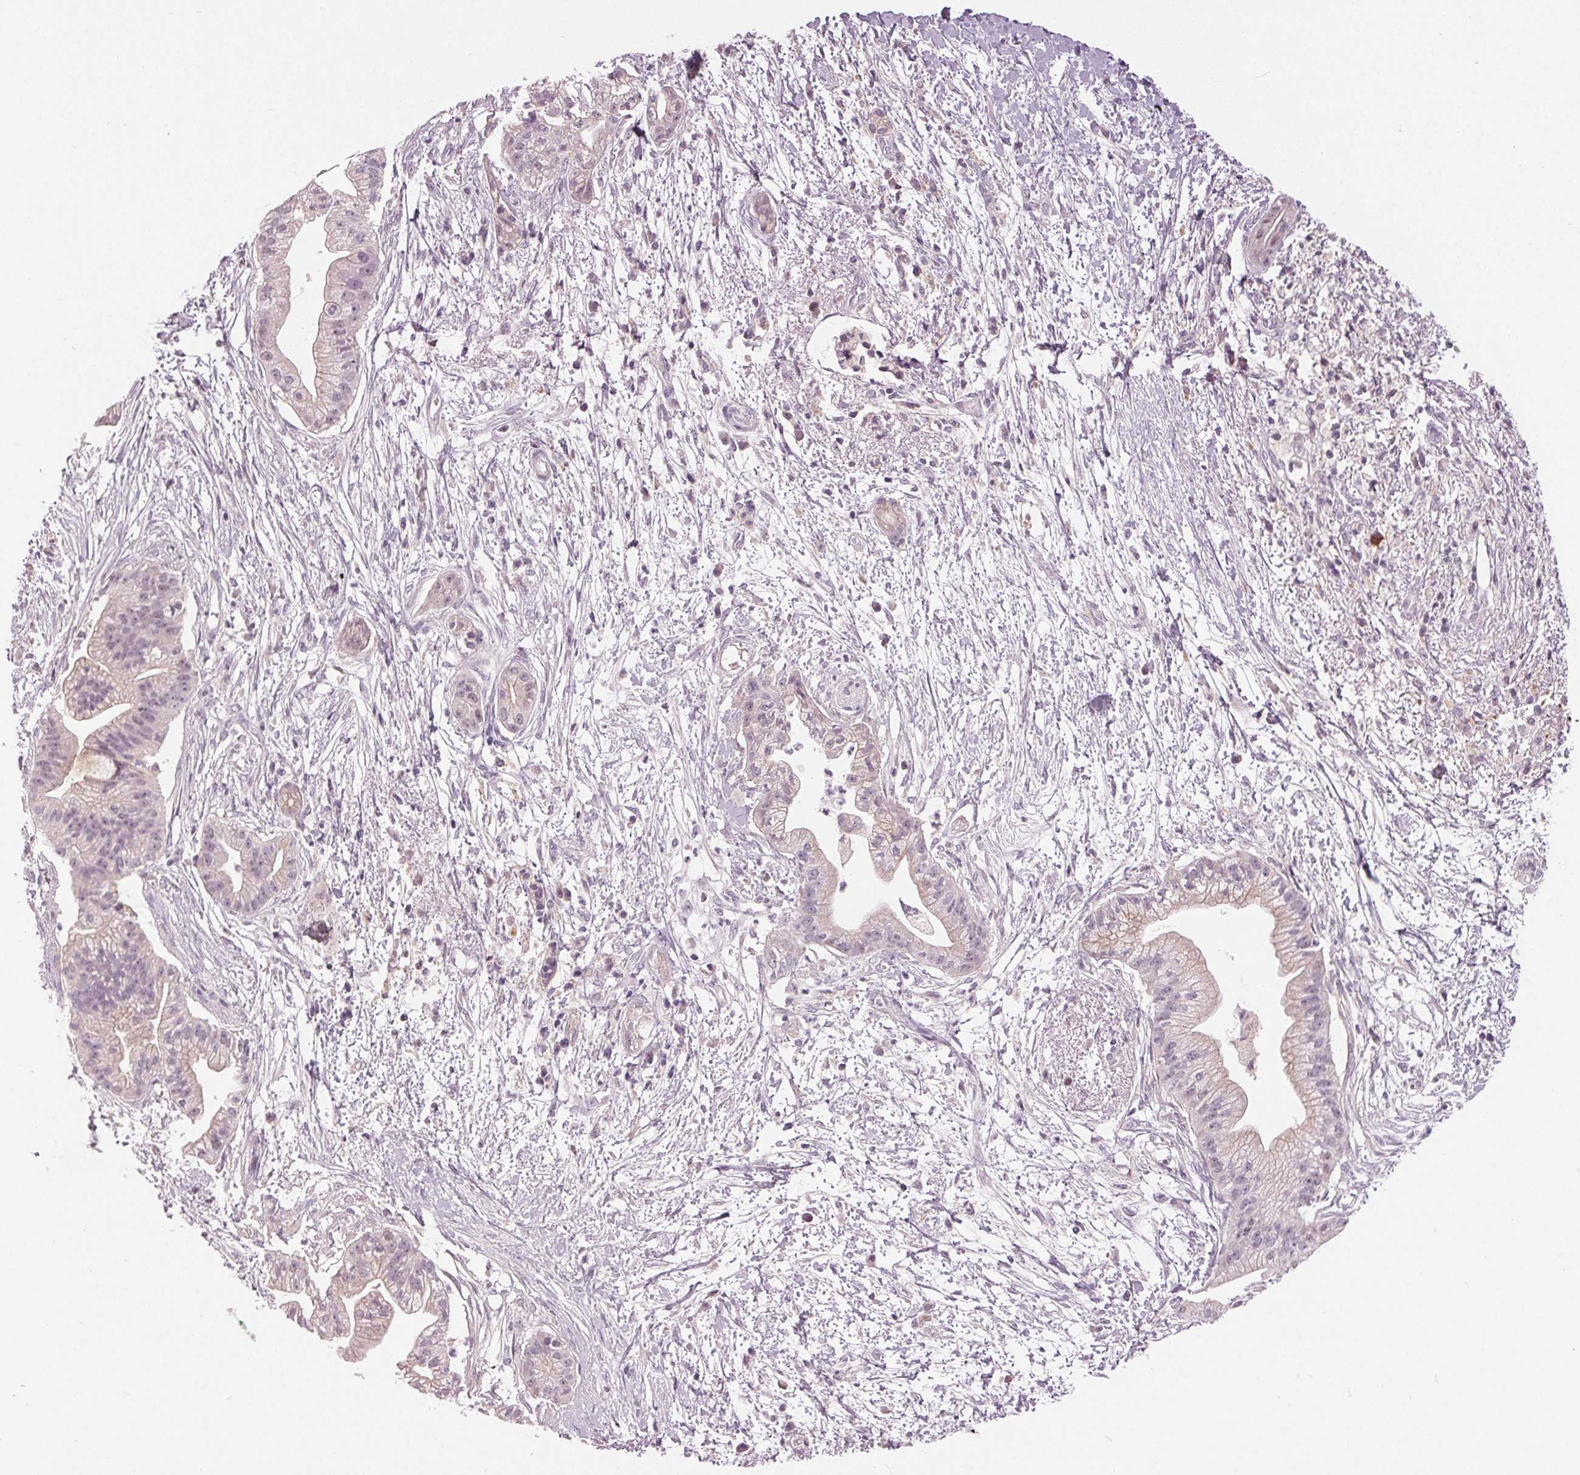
{"staining": {"intensity": "negative", "quantity": "none", "location": "none"}, "tissue": "pancreatic cancer", "cell_type": "Tumor cells", "image_type": "cancer", "snomed": [{"axis": "morphology", "description": "Normal tissue, NOS"}, {"axis": "morphology", "description": "Adenocarcinoma, NOS"}, {"axis": "topography", "description": "Lymph node"}, {"axis": "topography", "description": "Pancreas"}], "caption": "Tumor cells show no significant positivity in adenocarcinoma (pancreatic).", "gene": "ZNF605", "patient": {"sex": "female", "age": 58}}